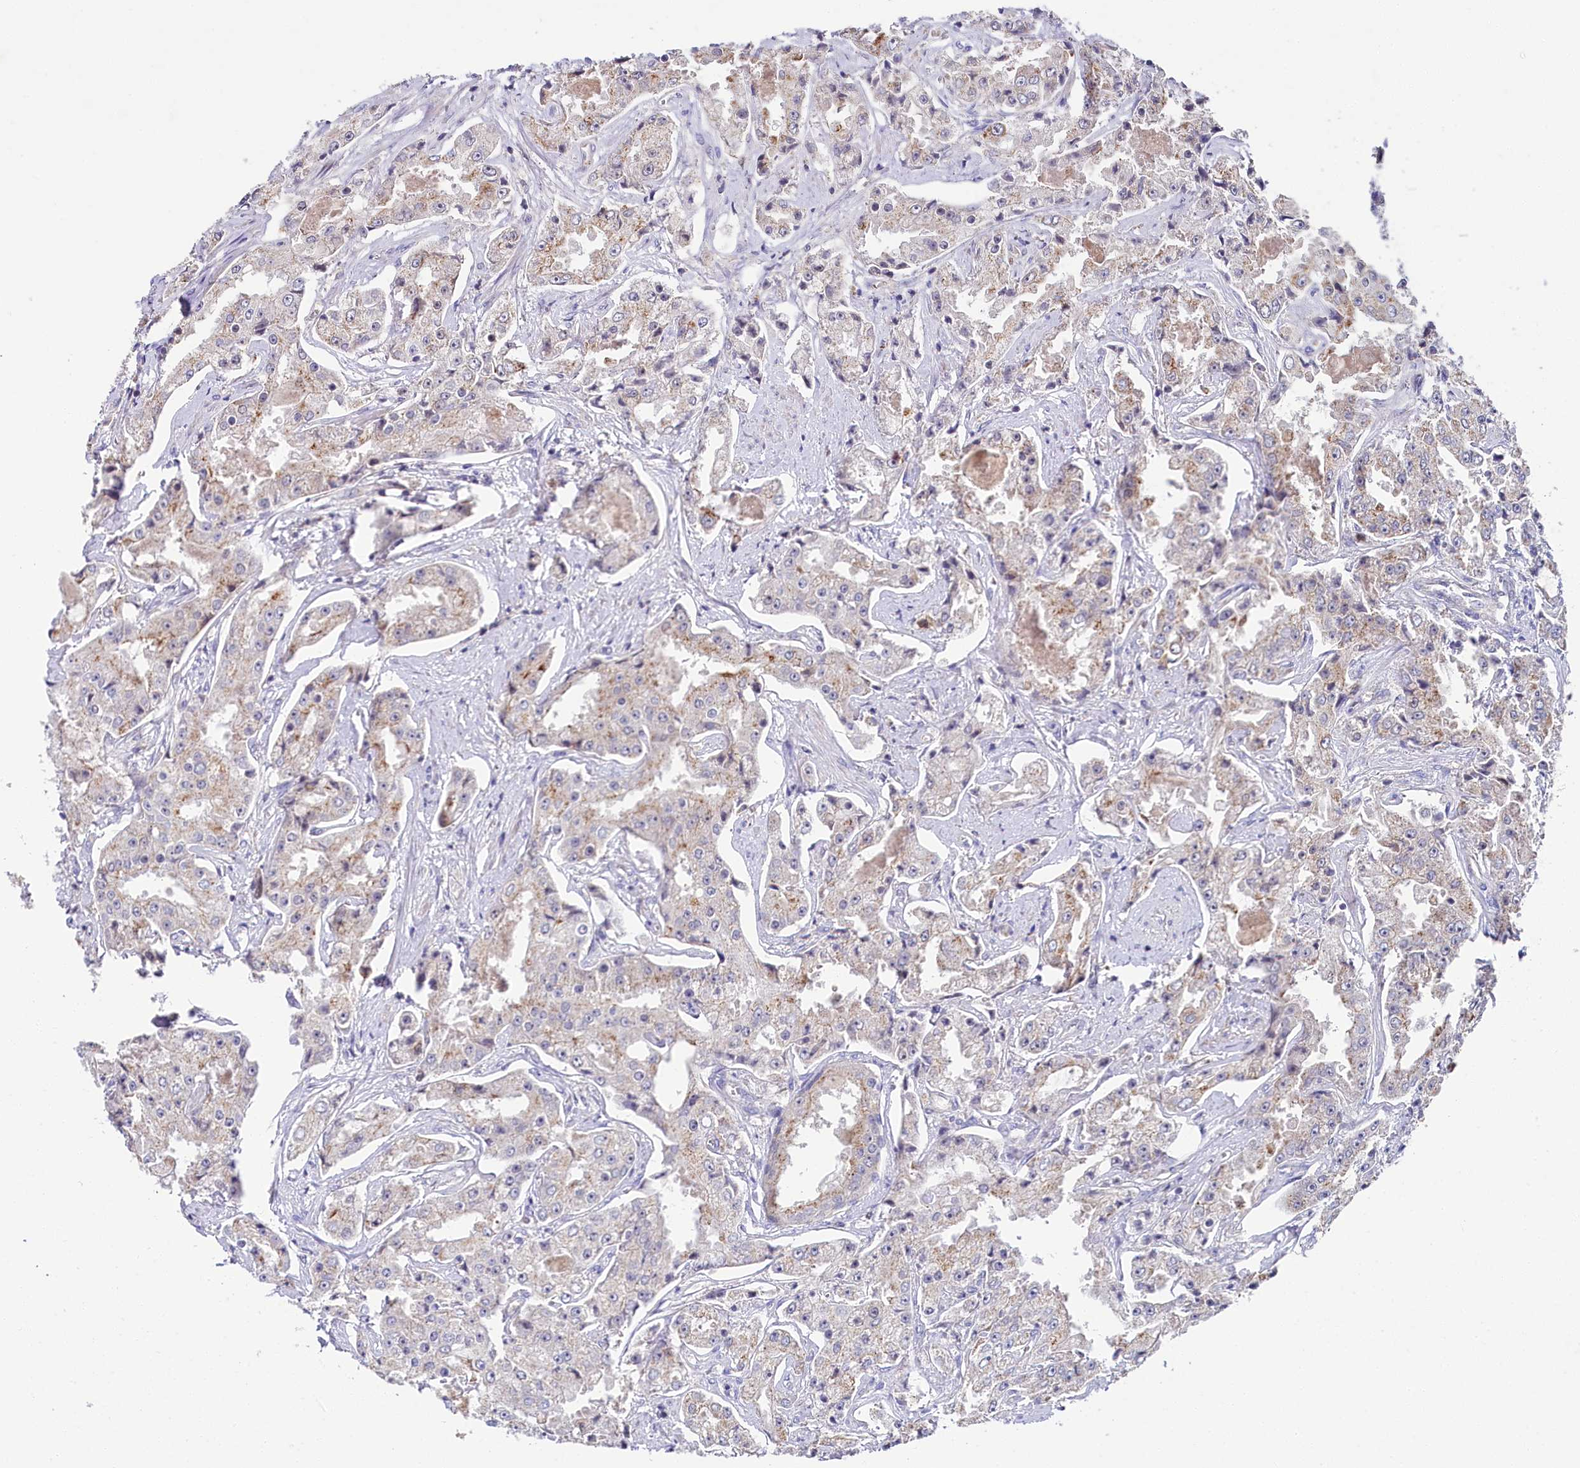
{"staining": {"intensity": "weak", "quantity": "<25%", "location": "cytoplasmic/membranous"}, "tissue": "prostate cancer", "cell_type": "Tumor cells", "image_type": "cancer", "snomed": [{"axis": "morphology", "description": "Adenocarcinoma, High grade"}, {"axis": "topography", "description": "Prostate"}], "caption": "Protein analysis of prostate cancer (adenocarcinoma (high-grade)) reveals no significant expression in tumor cells. The staining was performed using DAB to visualize the protein expression in brown, while the nuclei were stained in blue with hematoxylin (Magnification: 20x).", "gene": "SPINK9", "patient": {"sex": "male", "age": 73}}